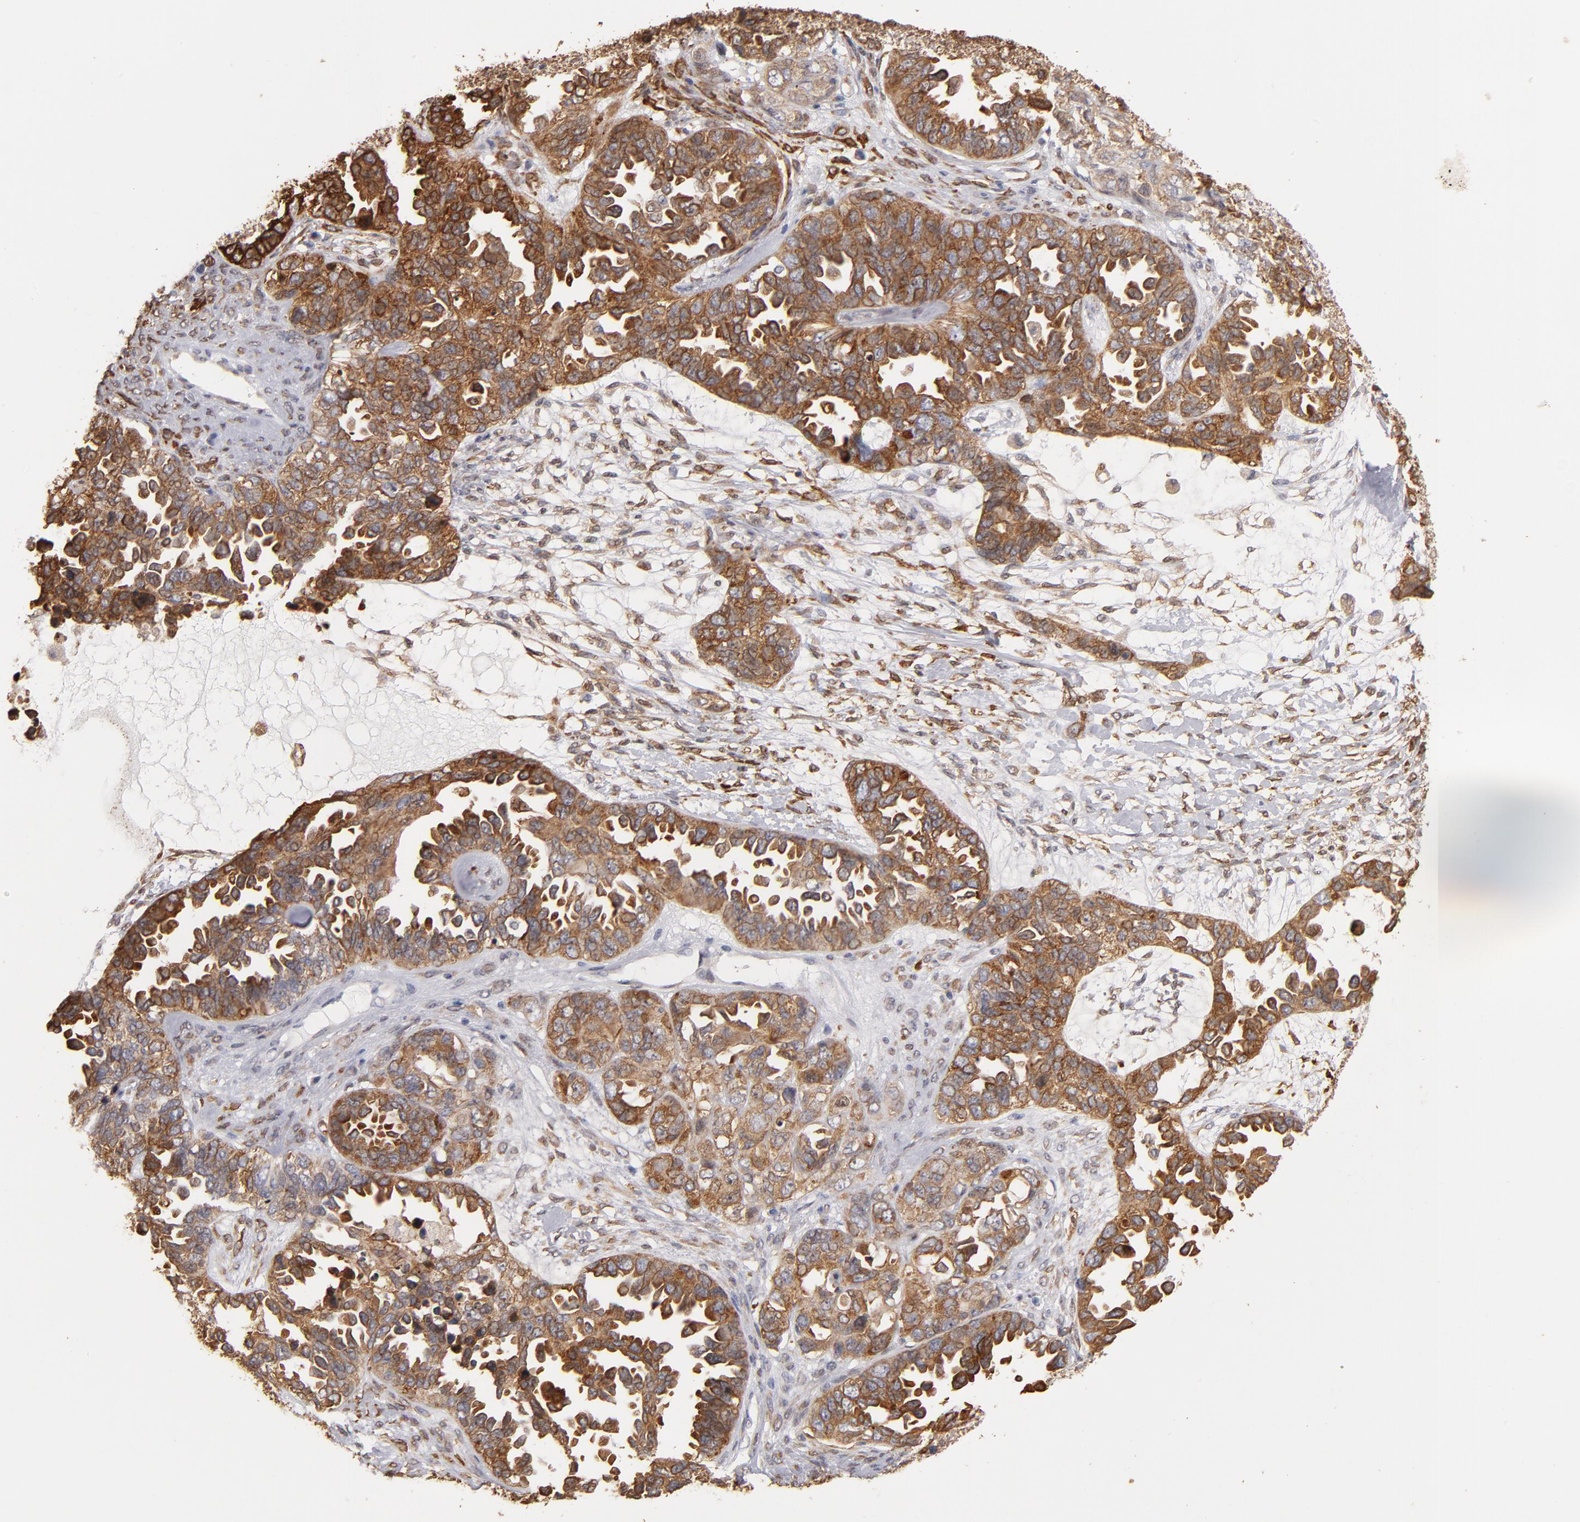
{"staining": {"intensity": "moderate", "quantity": ">75%", "location": "cytoplasmic/membranous"}, "tissue": "ovarian cancer", "cell_type": "Tumor cells", "image_type": "cancer", "snomed": [{"axis": "morphology", "description": "Cystadenocarcinoma, serous, NOS"}, {"axis": "topography", "description": "Ovary"}], "caption": "High-power microscopy captured an IHC image of ovarian cancer (serous cystadenocarcinoma), revealing moderate cytoplasmic/membranous expression in approximately >75% of tumor cells.", "gene": "PGRMC1", "patient": {"sex": "female", "age": 82}}